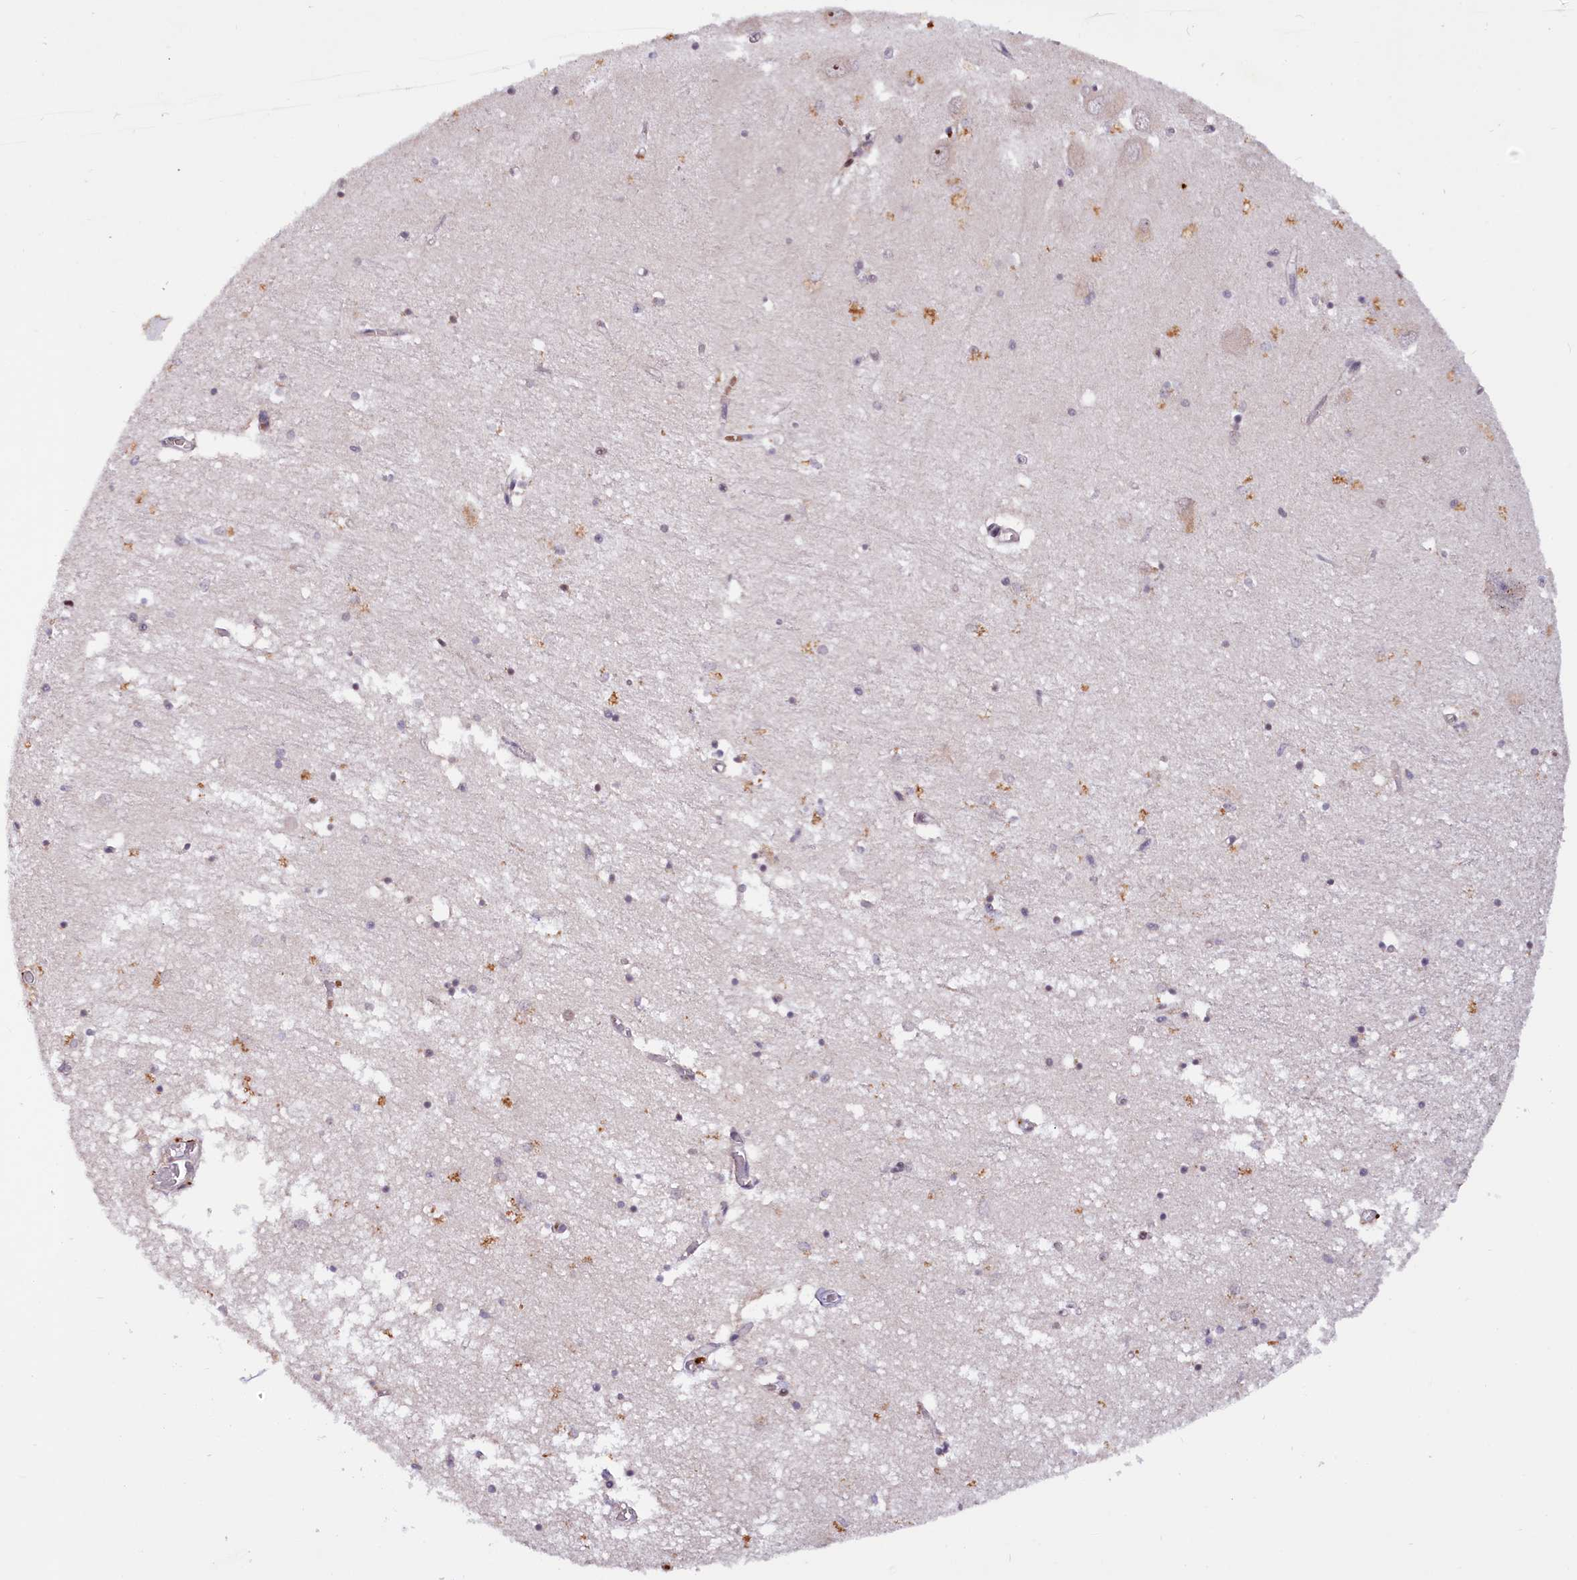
{"staining": {"intensity": "negative", "quantity": "none", "location": "none"}, "tissue": "hippocampus", "cell_type": "Glial cells", "image_type": "normal", "snomed": [{"axis": "morphology", "description": "Normal tissue, NOS"}, {"axis": "topography", "description": "Hippocampus"}], "caption": "Protein analysis of unremarkable hippocampus displays no significant staining in glial cells.", "gene": "N4BP2L1", "patient": {"sex": "male", "age": 70}}